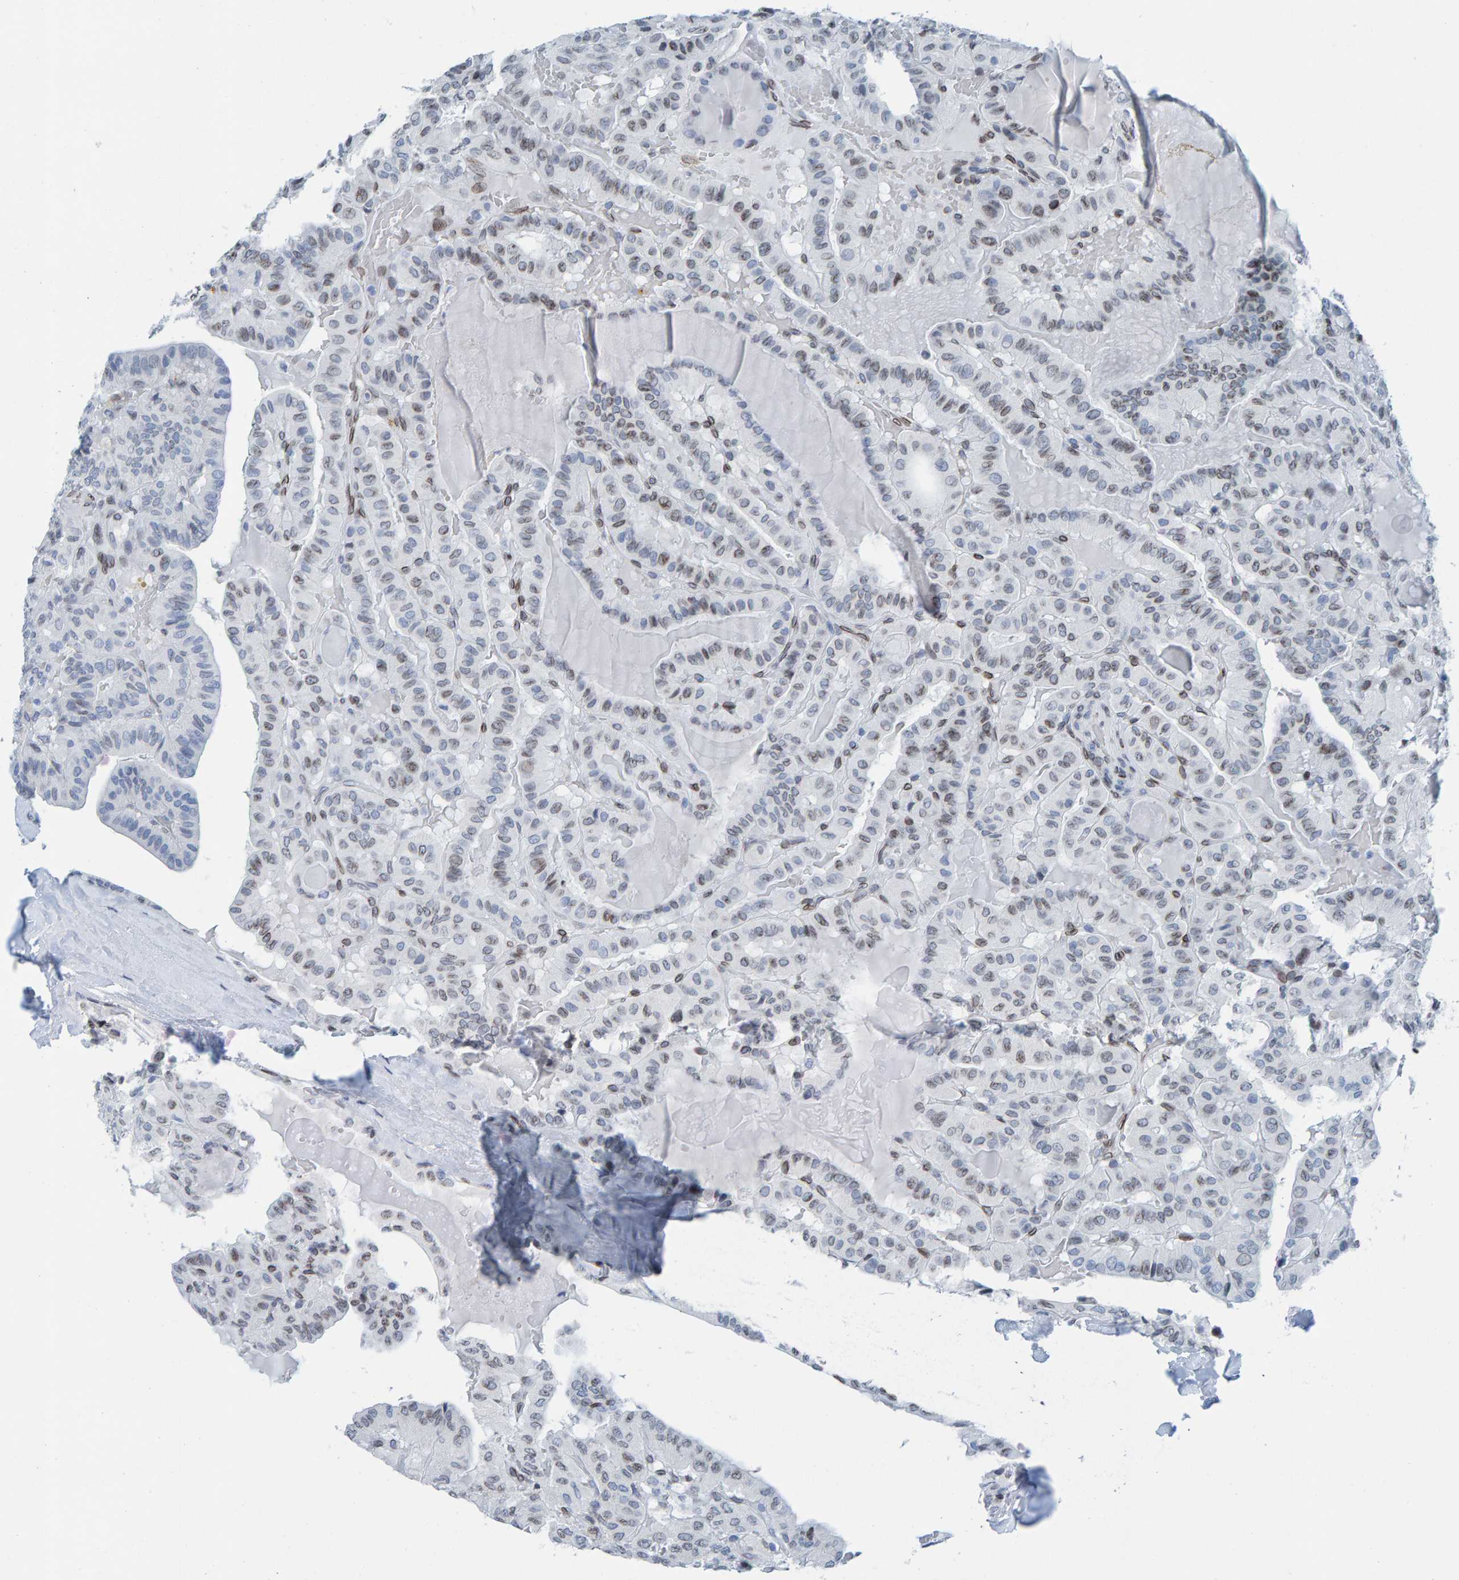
{"staining": {"intensity": "moderate", "quantity": "<25%", "location": "cytoplasmic/membranous,nuclear"}, "tissue": "thyroid cancer", "cell_type": "Tumor cells", "image_type": "cancer", "snomed": [{"axis": "morphology", "description": "Papillary adenocarcinoma, NOS"}, {"axis": "topography", "description": "Thyroid gland"}], "caption": "Papillary adenocarcinoma (thyroid) was stained to show a protein in brown. There is low levels of moderate cytoplasmic/membranous and nuclear positivity in about <25% of tumor cells. Using DAB (3,3'-diaminobenzidine) (brown) and hematoxylin (blue) stains, captured at high magnification using brightfield microscopy.", "gene": "LMNB2", "patient": {"sex": "male", "age": 77}}